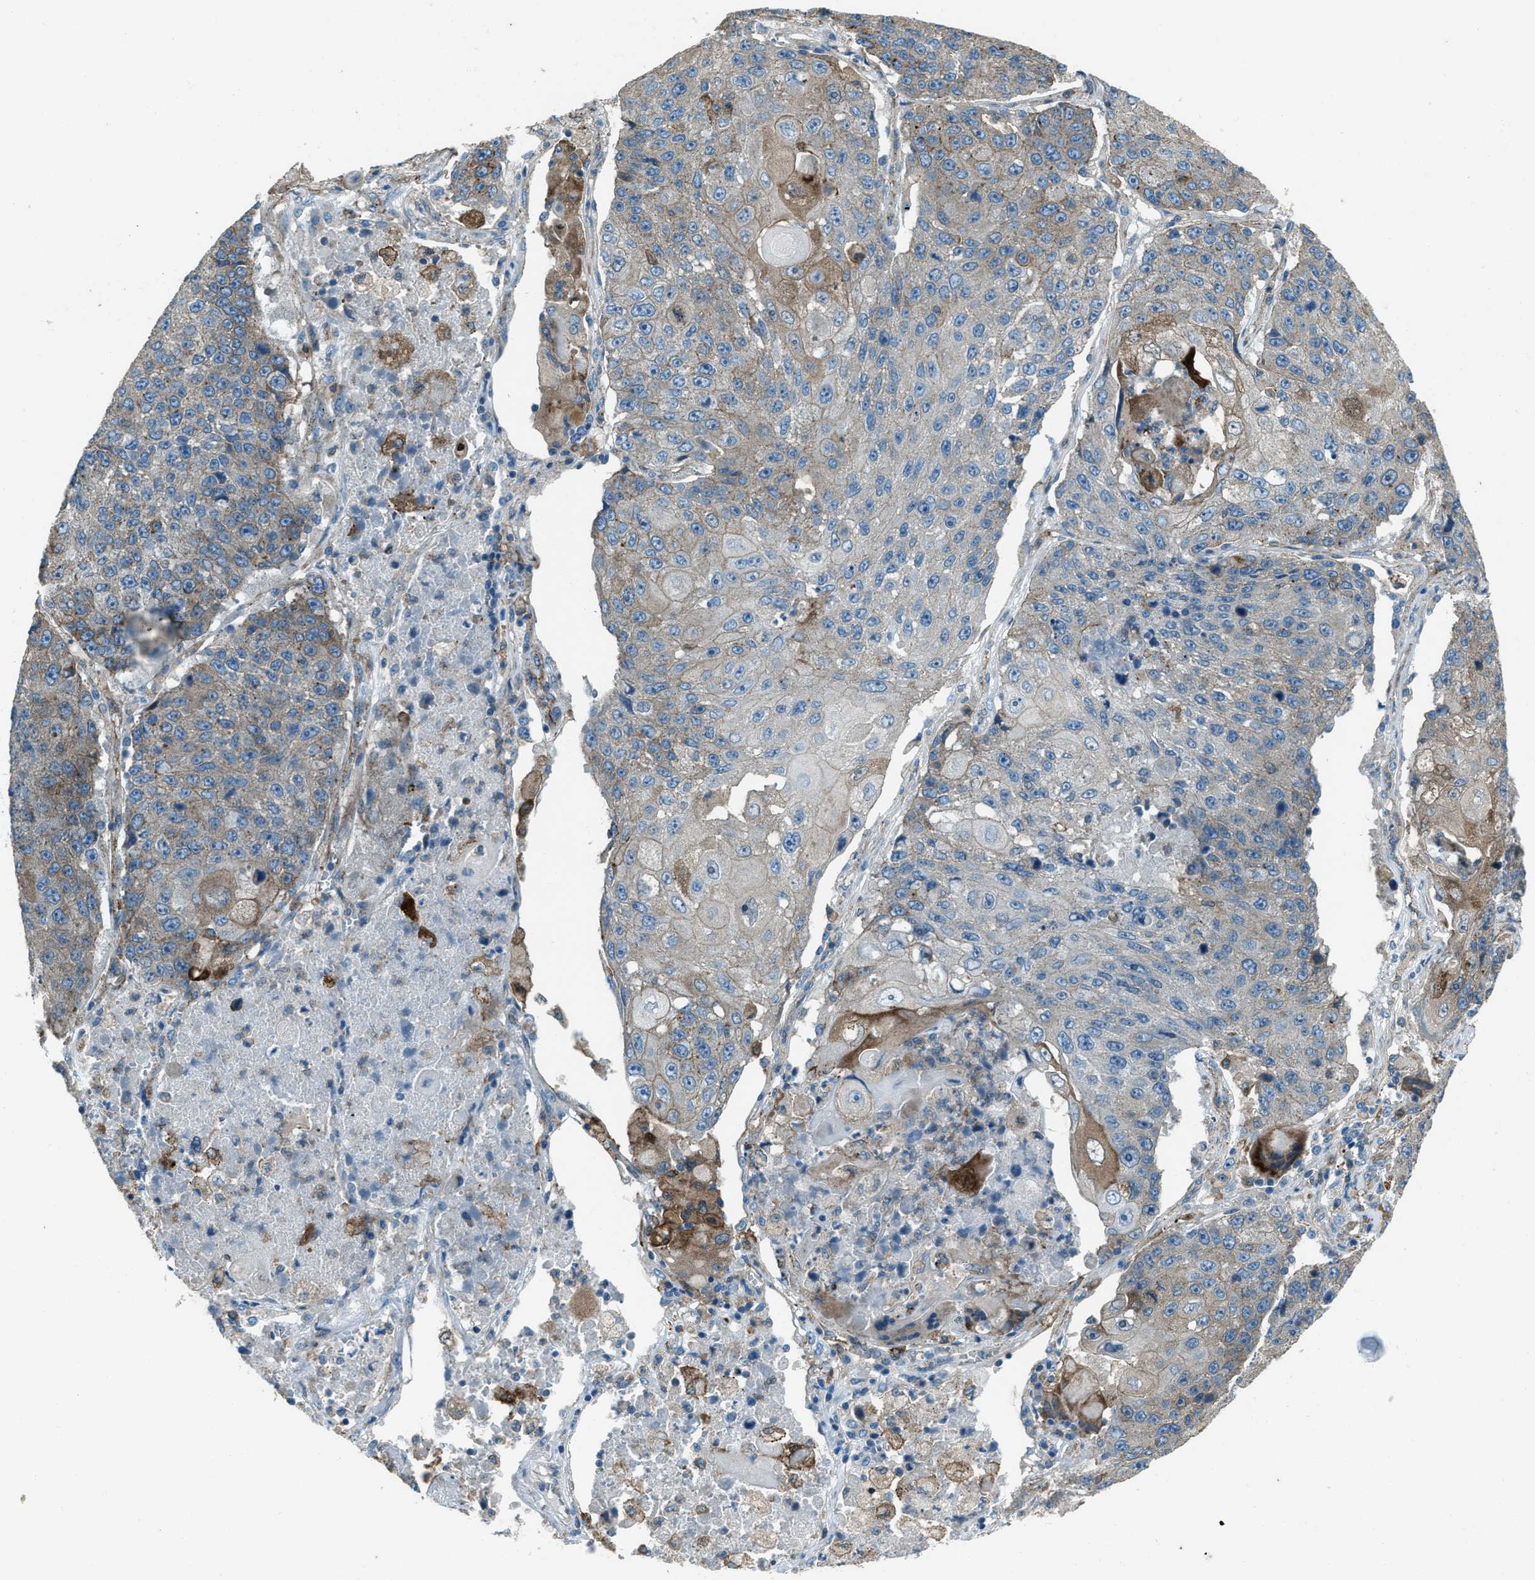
{"staining": {"intensity": "moderate", "quantity": "<25%", "location": "cytoplasmic/membranous"}, "tissue": "lung cancer", "cell_type": "Tumor cells", "image_type": "cancer", "snomed": [{"axis": "morphology", "description": "Squamous cell carcinoma, NOS"}, {"axis": "topography", "description": "Lung"}], "caption": "A brown stain labels moderate cytoplasmic/membranous expression of a protein in lung squamous cell carcinoma tumor cells.", "gene": "SVIL", "patient": {"sex": "male", "age": 61}}